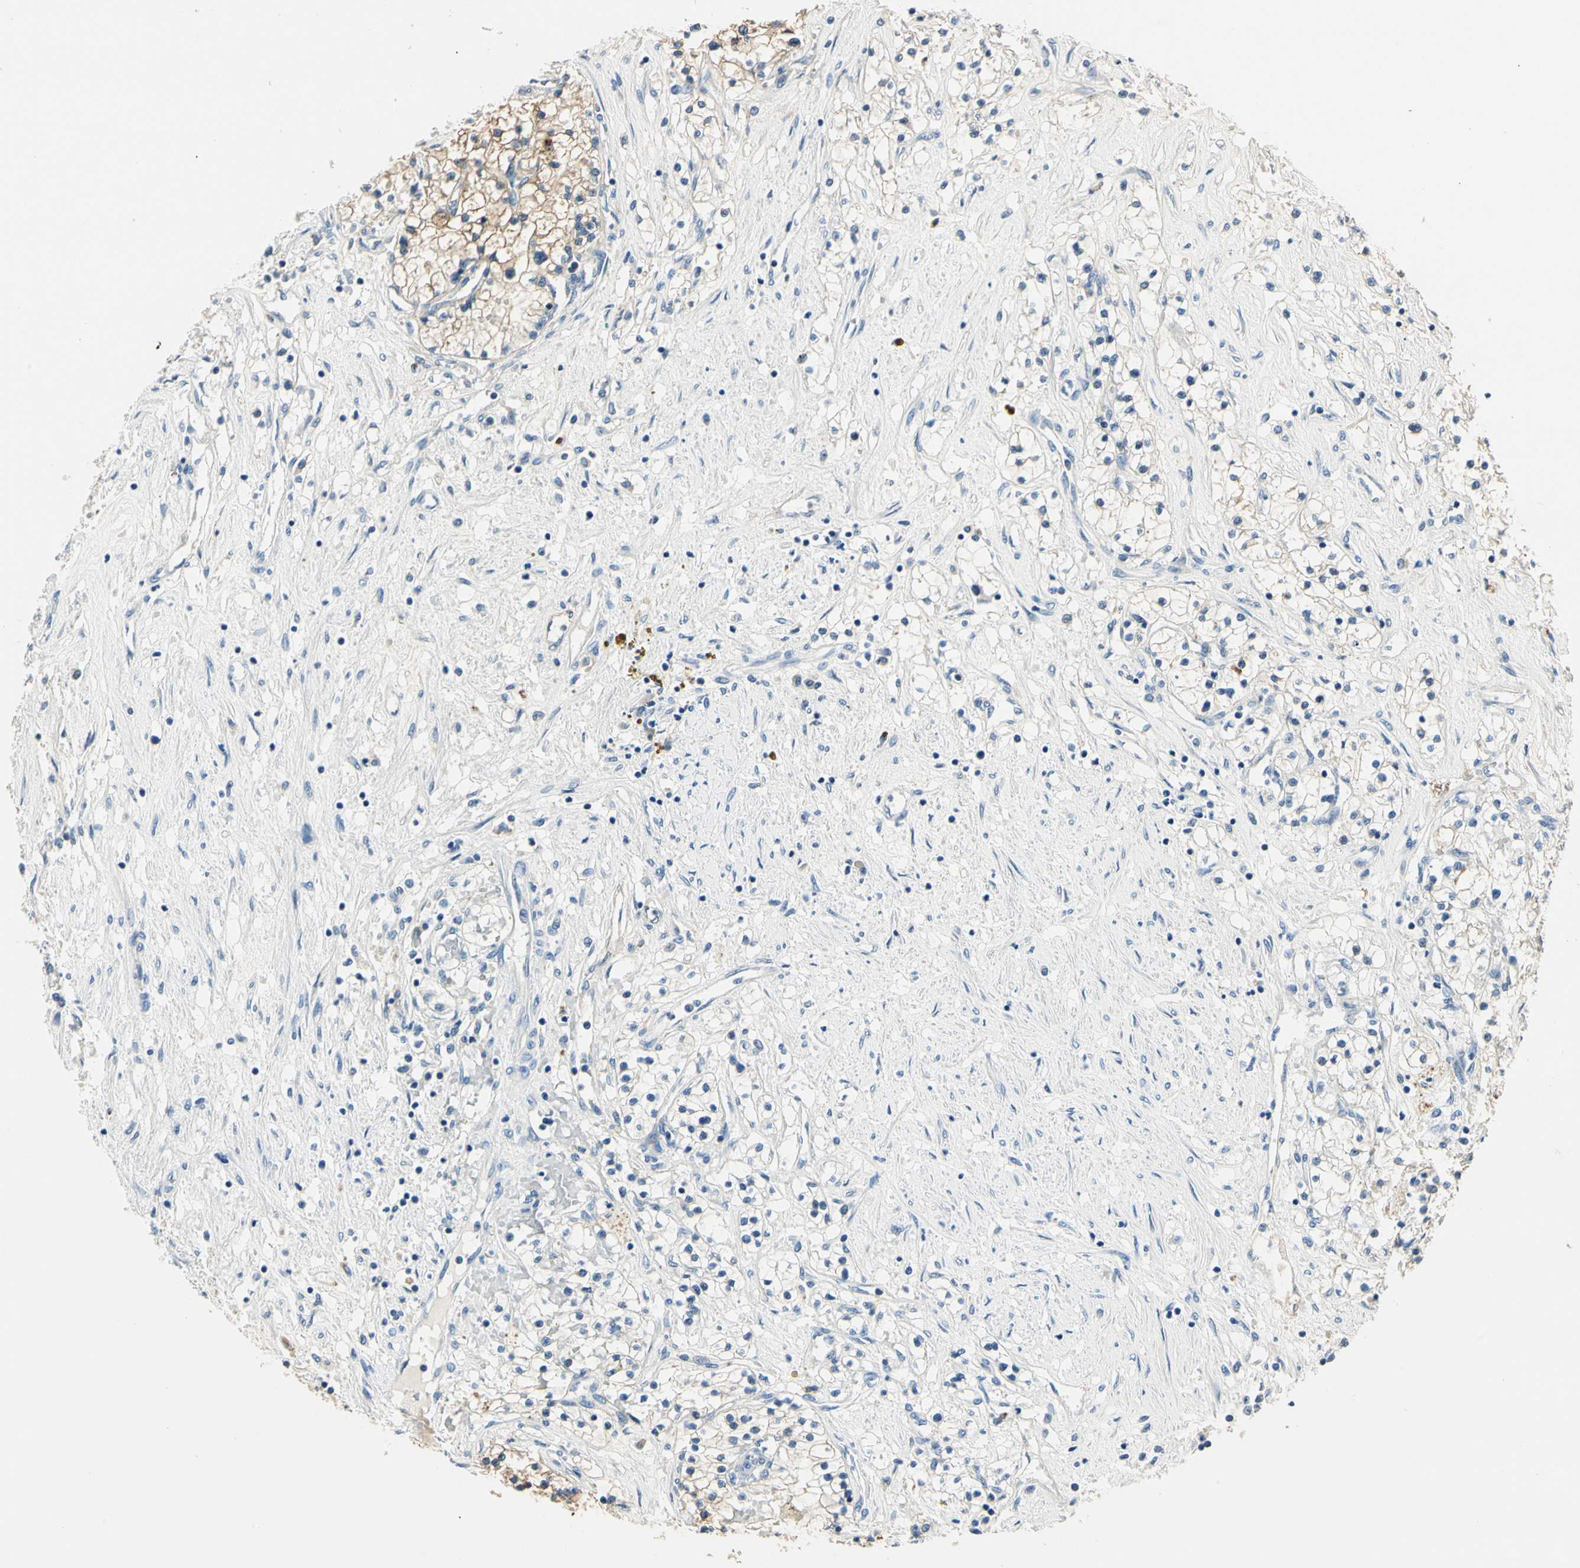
{"staining": {"intensity": "weak", "quantity": "<25%", "location": "cytoplasmic/membranous"}, "tissue": "renal cancer", "cell_type": "Tumor cells", "image_type": "cancer", "snomed": [{"axis": "morphology", "description": "Adenocarcinoma, NOS"}, {"axis": "topography", "description": "Kidney"}], "caption": "There is no significant expression in tumor cells of renal cancer.", "gene": "TGFBR3", "patient": {"sex": "male", "age": 68}}